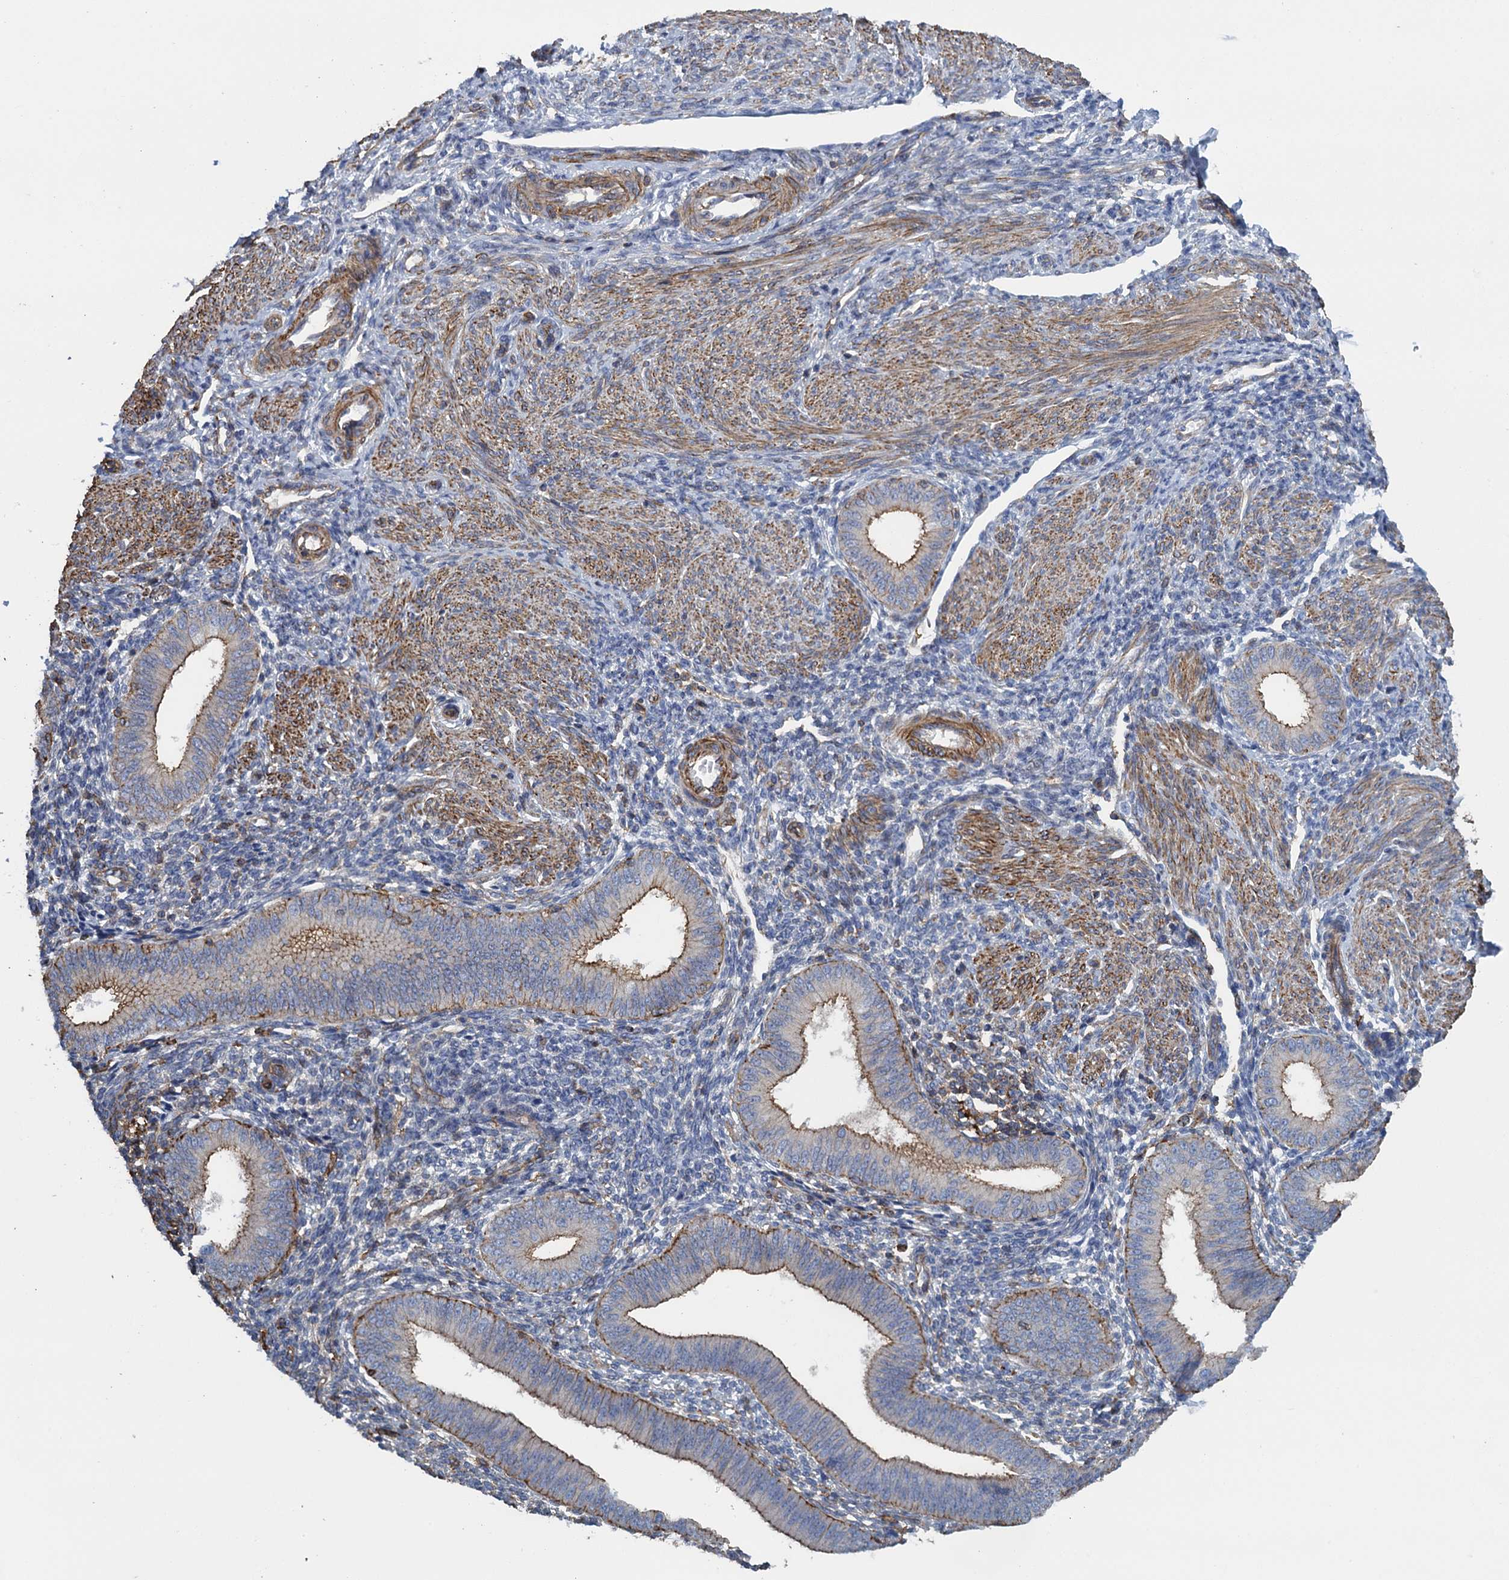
{"staining": {"intensity": "negative", "quantity": "none", "location": "none"}, "tissue": "endometrium", "cell_type": "Cells in endometrial stroma", "image_type": "normal", "snomed": [{"axis": "morphology", "description": "Normal tissue, NOS"}, {"axis": "topography", "description": "Uterus"}, {"axis": "topography", "description": "Endometrium"}], "caption": "Immunohistochemistry image of benign endometrium: endometrium stained with DAB demonstrates no significant protein staining in cells in endometrial stroma.", "gene": "PROSER2", "patient": {"sex": "female", "age": 48}}